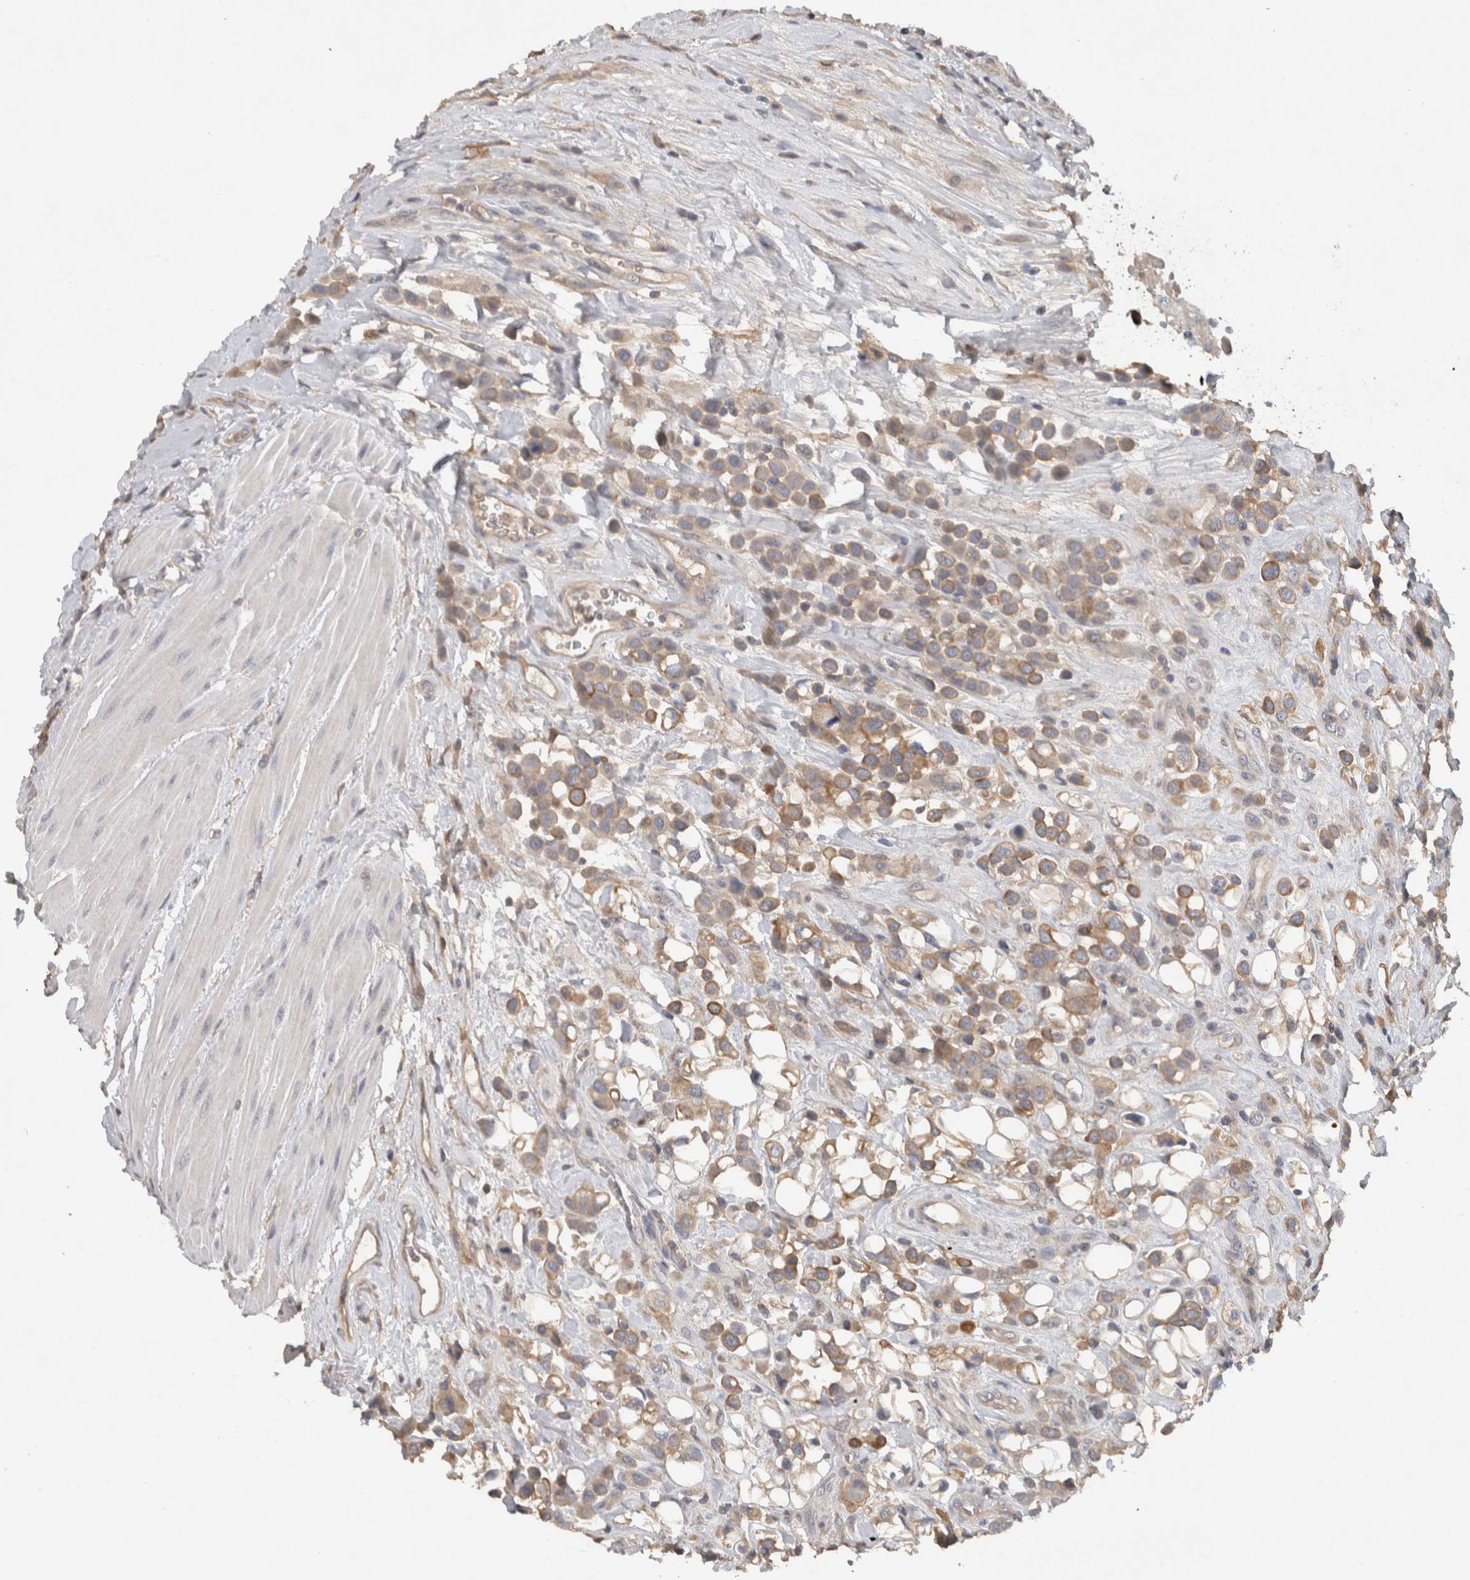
{"staining": {"intensity": "moderate", "quantity": "25%-75%", "location": "cytoplasmic/membranous"}, "tissue": "urothelial cancer", "cell_type": "Tumor cells", "image_type": "cancer", "snomed": [{"axis": "morphology", "description": "Urothelial carcinoma, High grade"}, {"axis": "topography", "description": "Urinary bladder"}], "caption": "Tumor cells demonstrate moderate cytoplasmic/membranous expression in about 25%-75% of cells in urothelial carcinoma (high-grade).", "gene": "HEXD", "patient": {"sex": "male", "age": 50}}